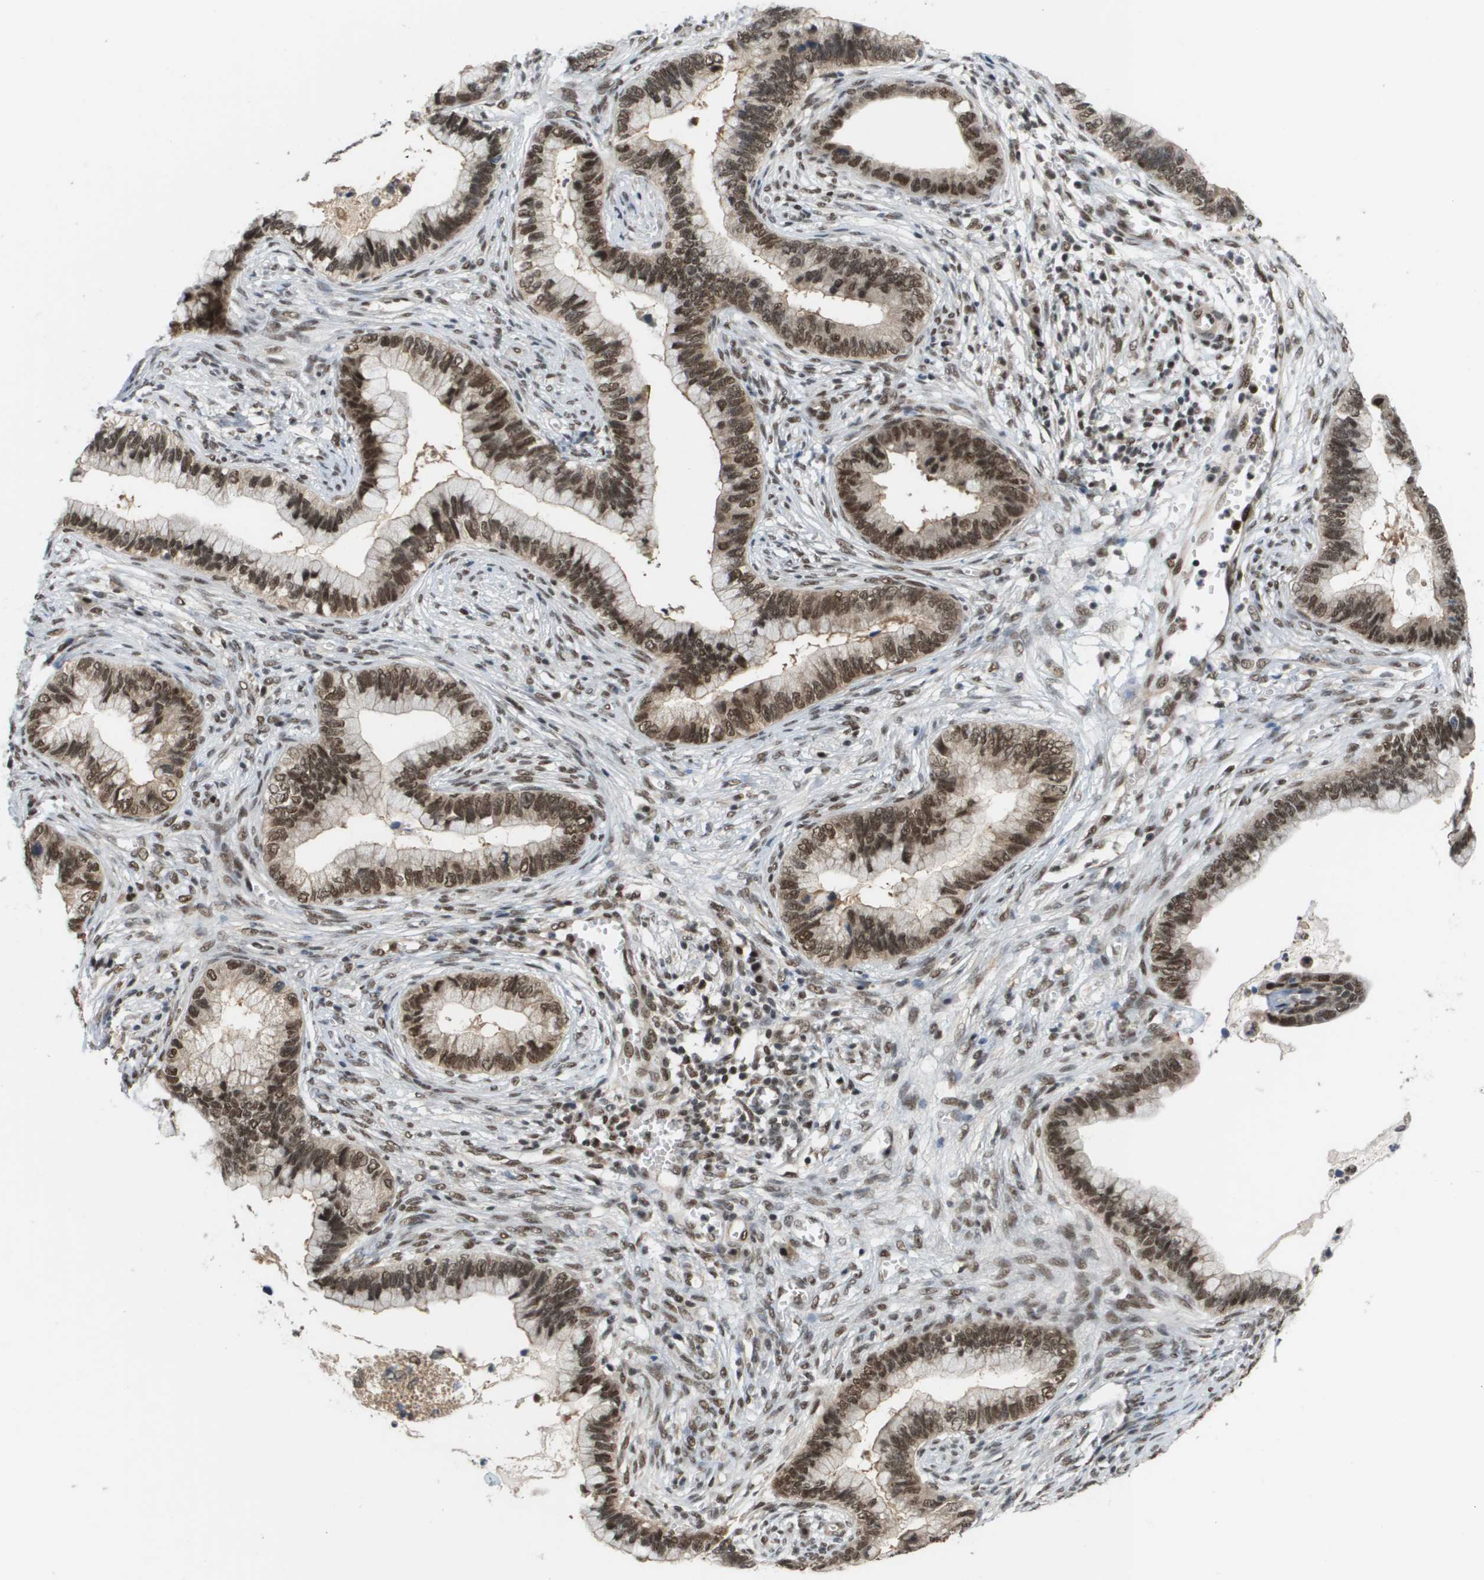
{"staining": {"intensity": "moderate", "quantity": ">75%", "location": "nuclear"}, "tissue": "cervical cancer", "cell_type": "Tumor cells", "image_type": "cancer", "snomed": [{"axis": "morphology", "description": "Adenocarcinoma, NOS"}, {"axis": "topography", "description": "Cervix"}], "caption": "The photomicrograph displays a brown stain indicating the presence of a protein in the nuclear of tumor cells in cervical cancer (adenocarcinoma).", "gene": "PRCC", "patient": {"sex": "female", "age": 44}}